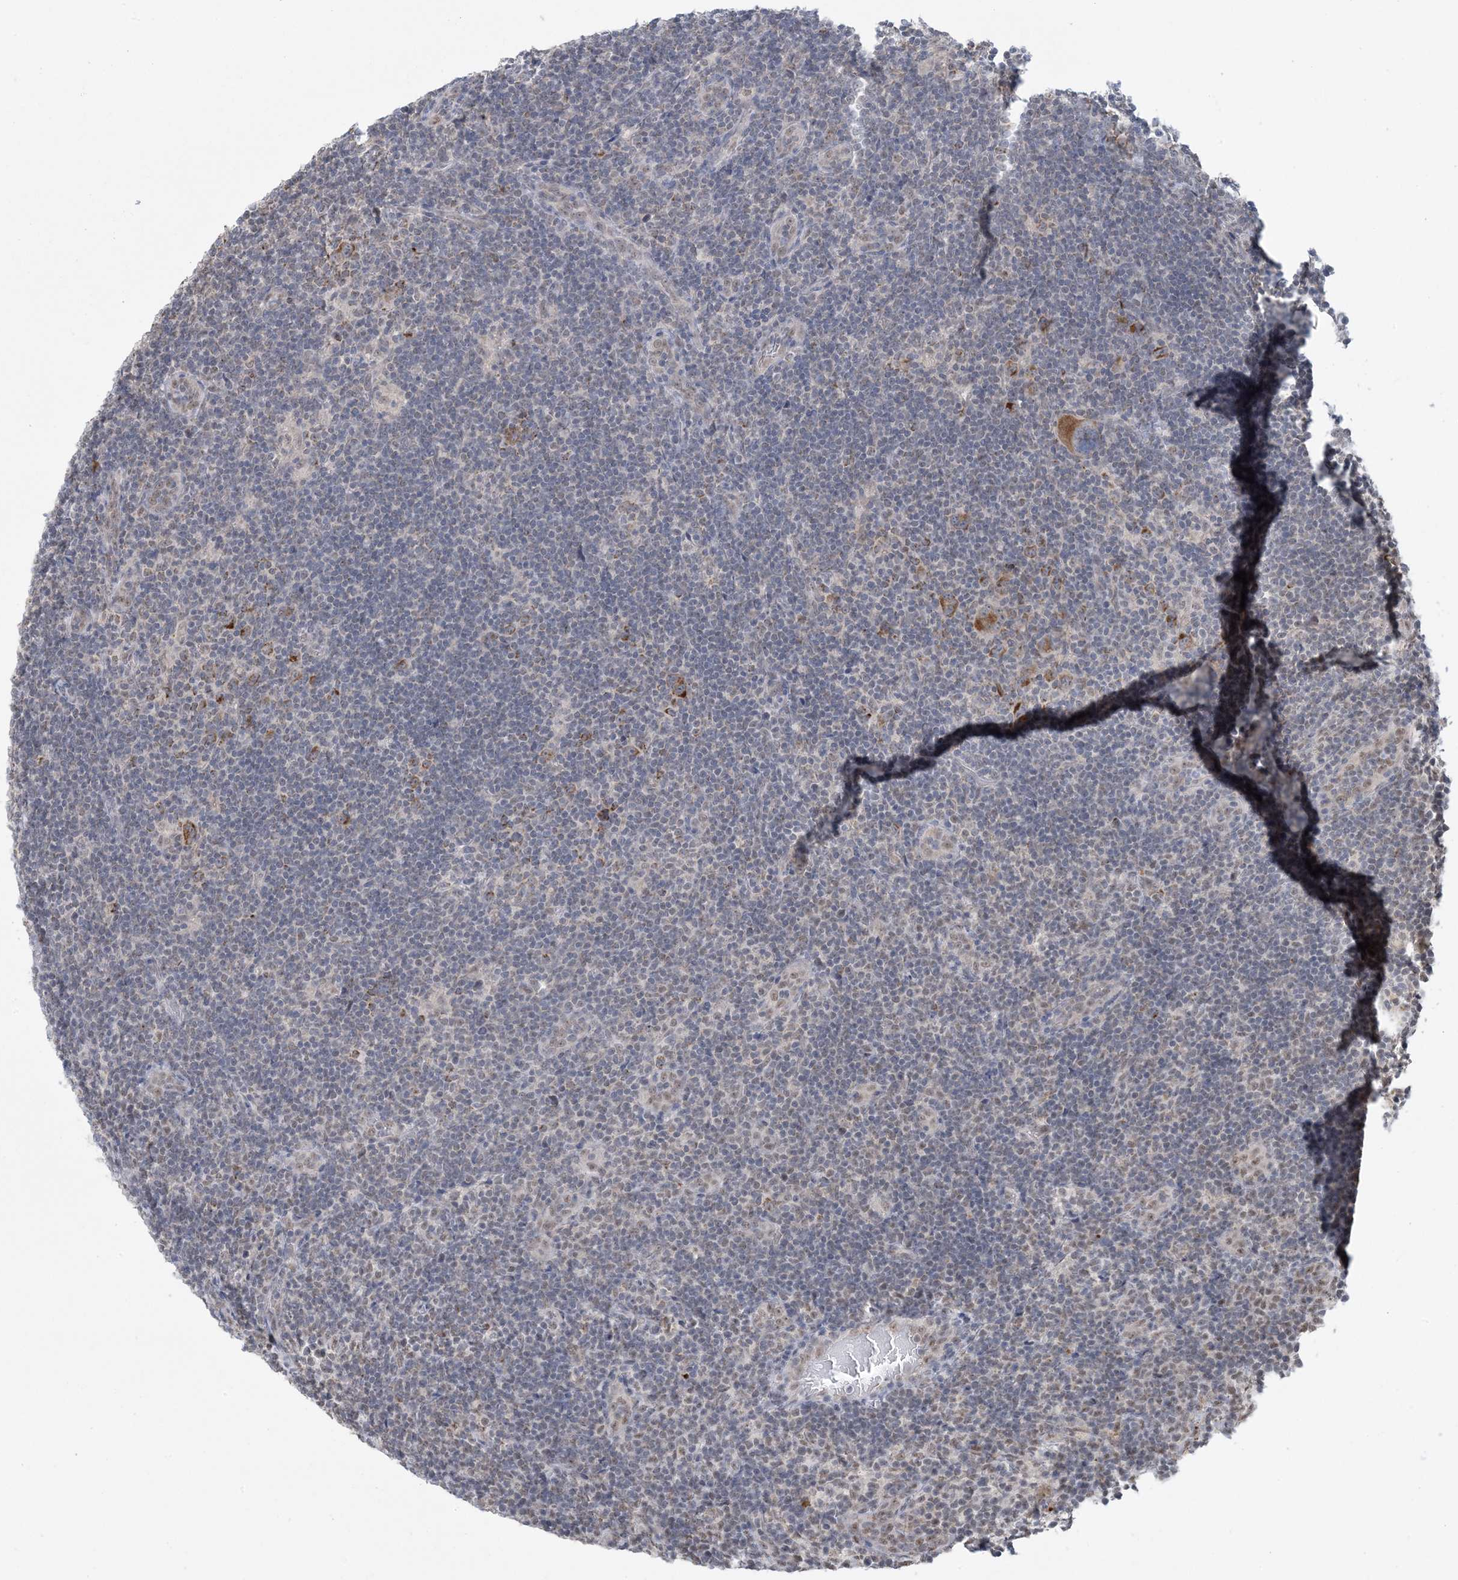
{"staining": {"intensity": "moderate", "quantity": ">75%", "location": "cytoplasmic/membranous"}, "tissue": "lymphoma", "cell_type": "Tumor cells", "image_type": "cancer", "snomed": [{"axis": "morphology", "description": "Hodgkin's disease, NOS"}, {"axis": "topography", "description": "Lymph node"}], "caption": "IHC micrograph of Hodgkin's disease stained for a protein (brown), which demonstrates medium levels of moderate cytoplasmic/membranous positivity in approximately >75% of tumor cells.", "gene": "TRMT10C", "patient": {"sex": "female", "age": 57}}